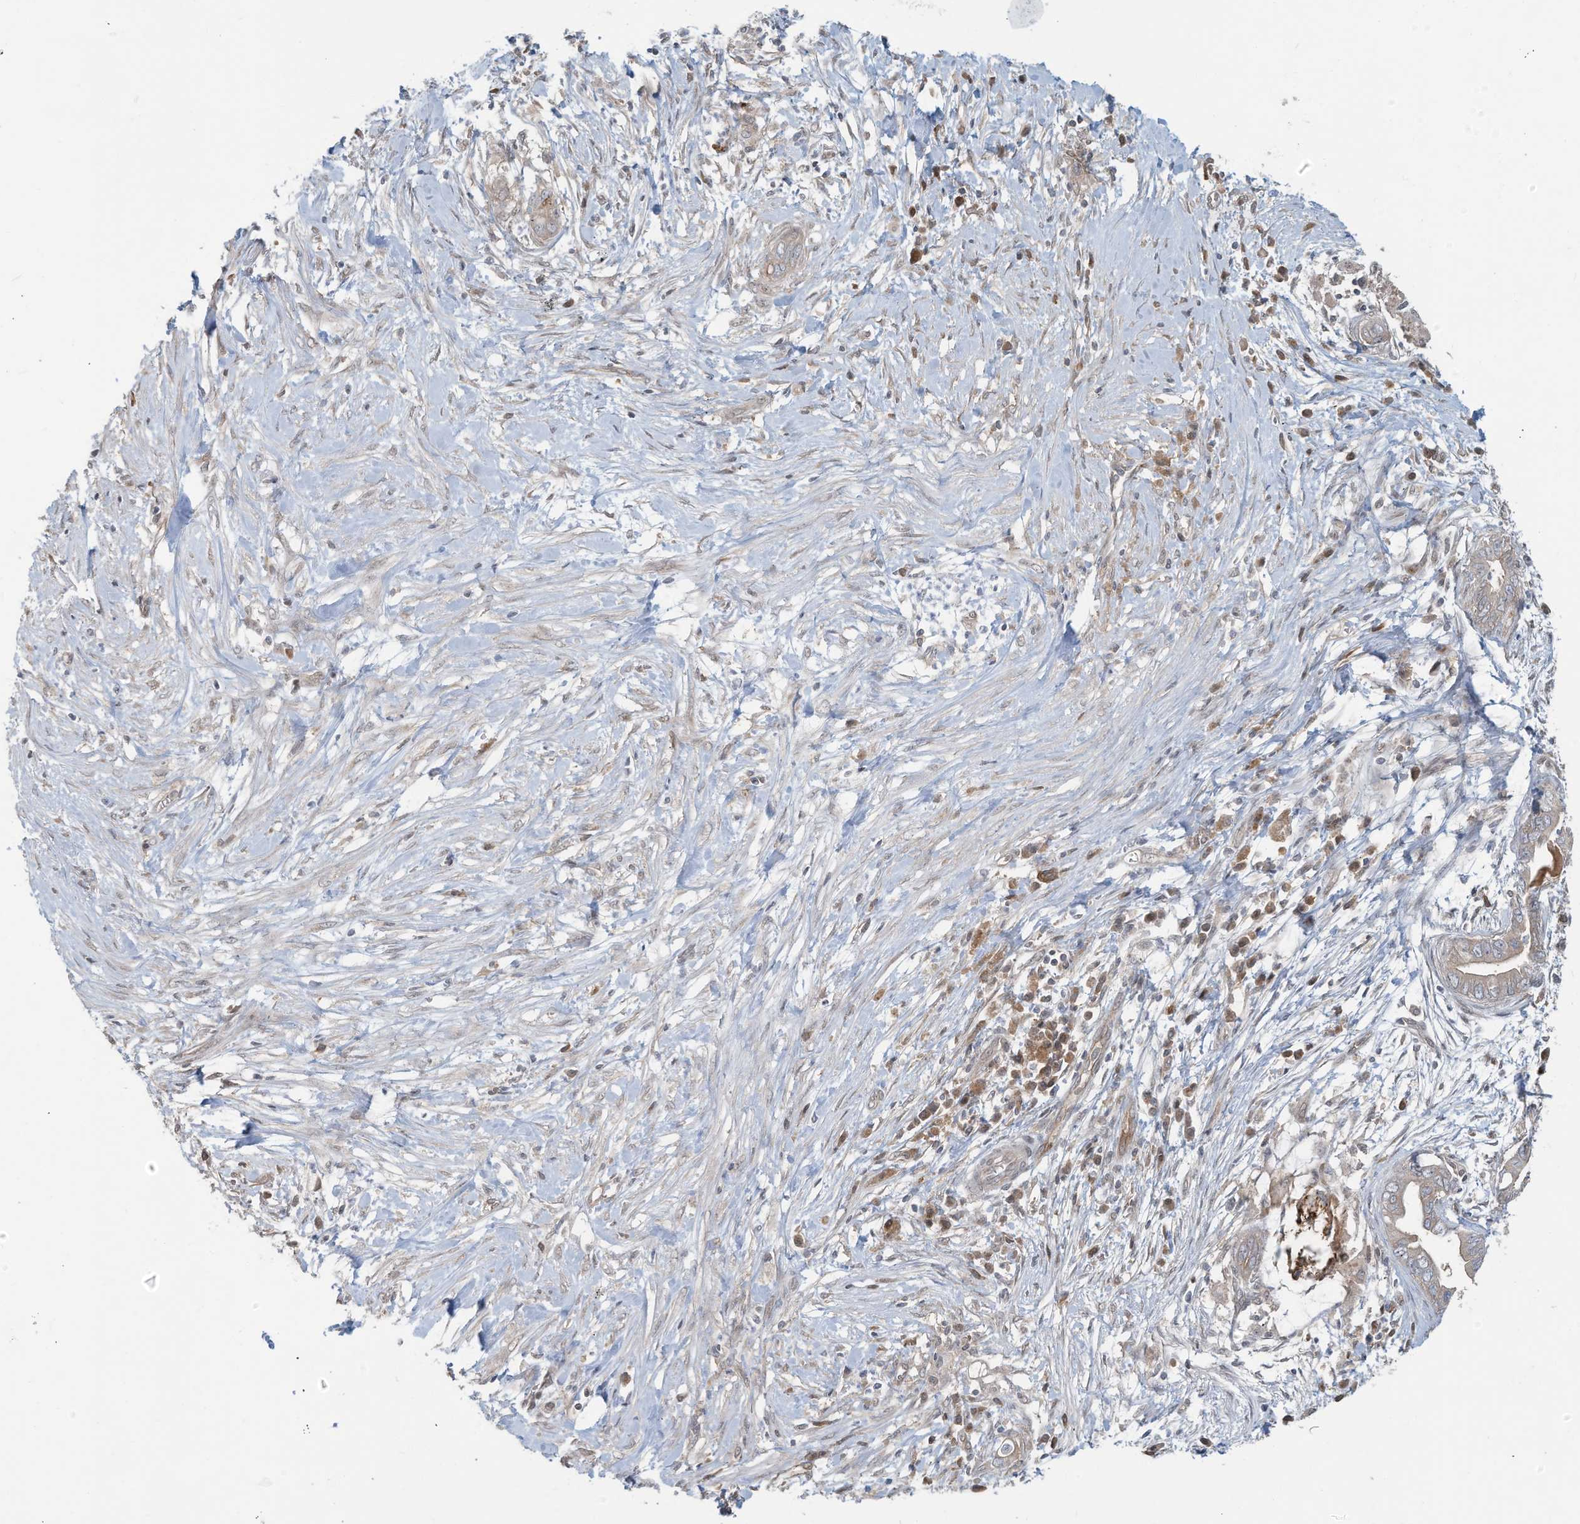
{"staining": {"intensity": "weak", "quantity": "25%-75%", "location": "cytoplasmic/membranous"}, "tissue": "pancreatic cancer", "cell_type": "Tumor cells", "image_type": "cancer", "snomed": [{"axis": "morphology", "description": "Adenocarcinoma, NOS"}, {"axis": "topography", "description": "Pancreas"}], "caption": "Weak cytoplasmic/membranous protein staining is identified in approximately 25%-75% of tumor cells in pancreatic cancer (adenocarcinoma).", "gene": "ERI2", "patient": {"sex": "male", "age": 75}}